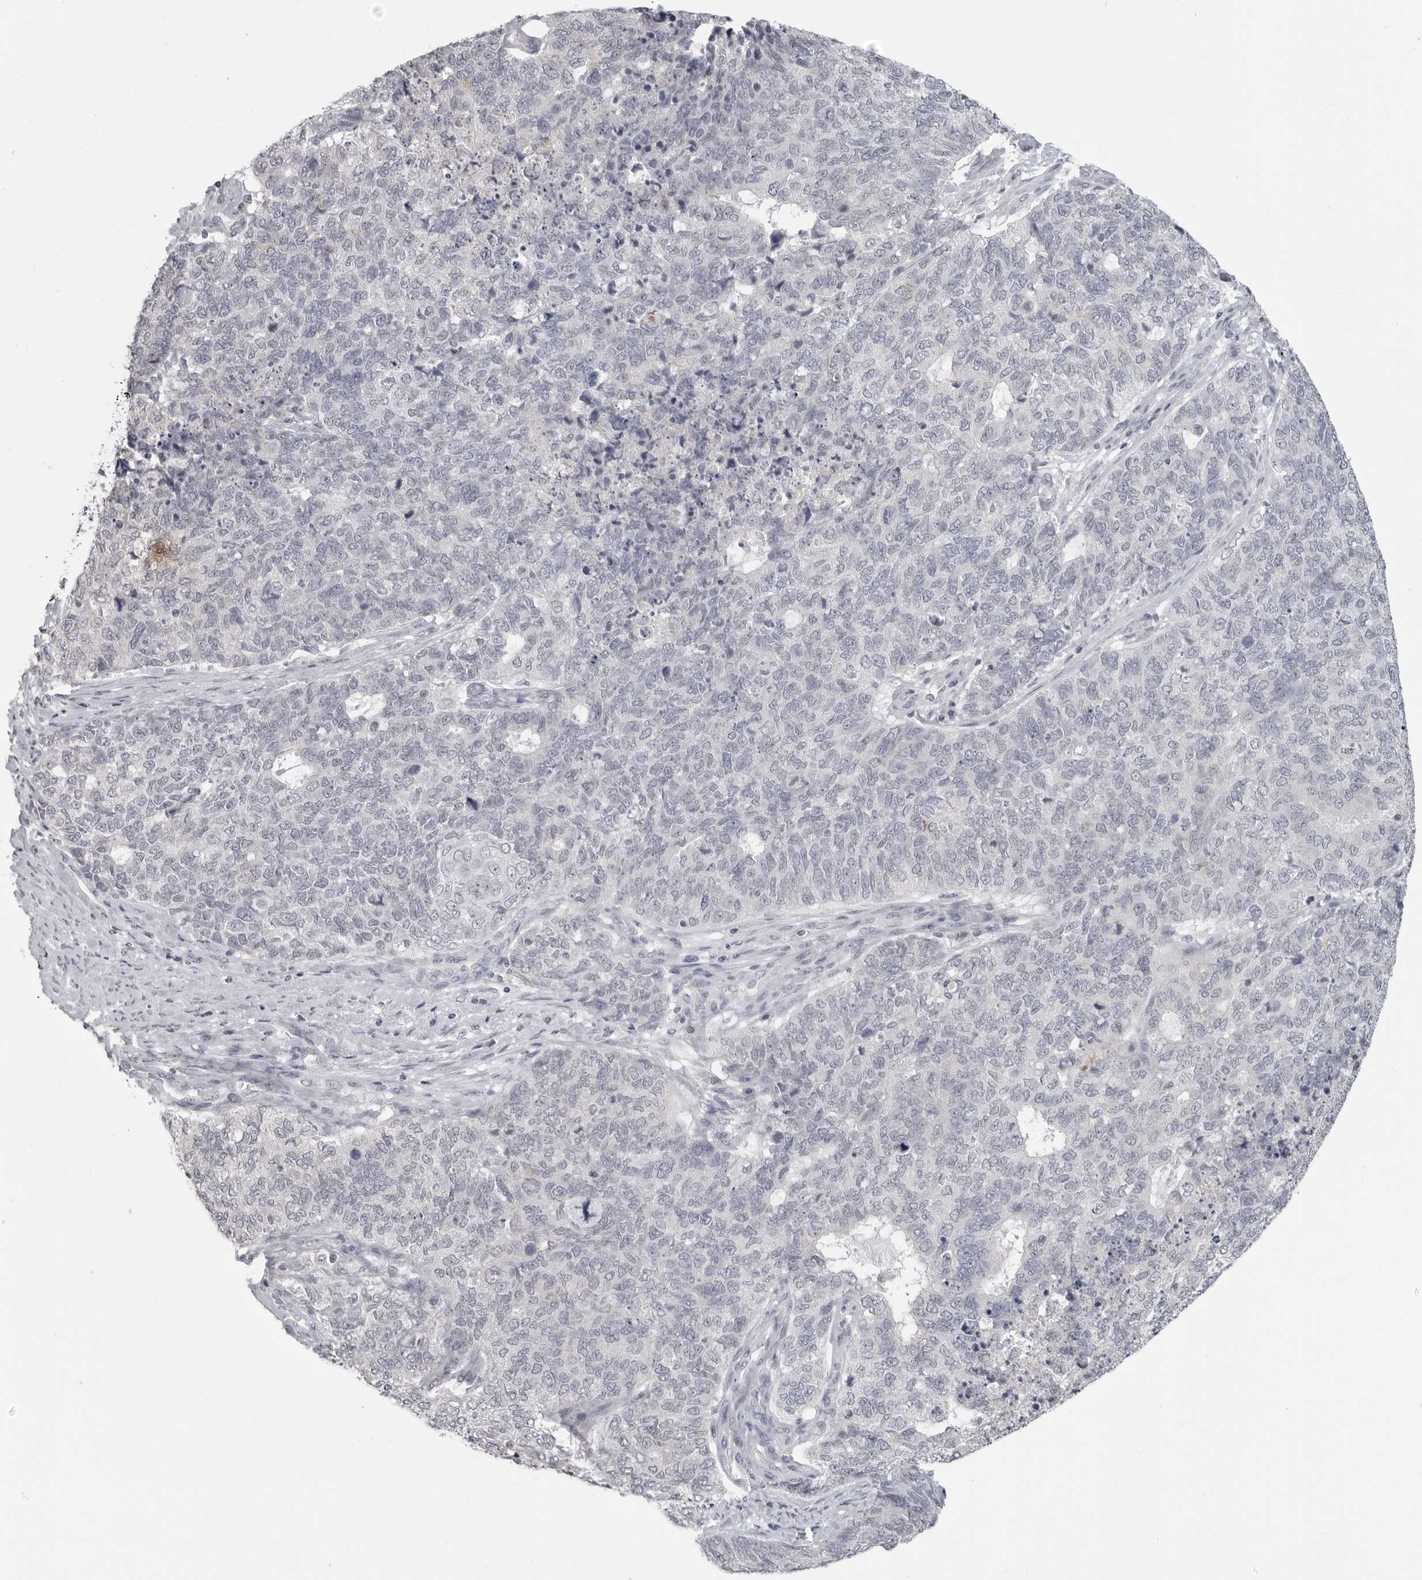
{"staining": {"intensity": "negative", "quantity": "none", "location": "none"}, "tissue": "cervical cancer", "cell_type": "Tumor cells", "image_type": "cancer", "snomed": [{"axis": "morphology", "description": "Squamous cell carcinoma, NOS"}, {"axis": "topography", "description": "Cervix"}], "caption": "DAB immunohistochemical staining of human squamous cell carcinoma (cervical) reveals no significant expression in tumor cells. Brightfield microscopy of immunohistochemistry stained with DAB (brown) and hematoxylin (blue), captured at high magnification.", "gene": "PRSS1", "patient": {"sex": "female", "age": 63}}